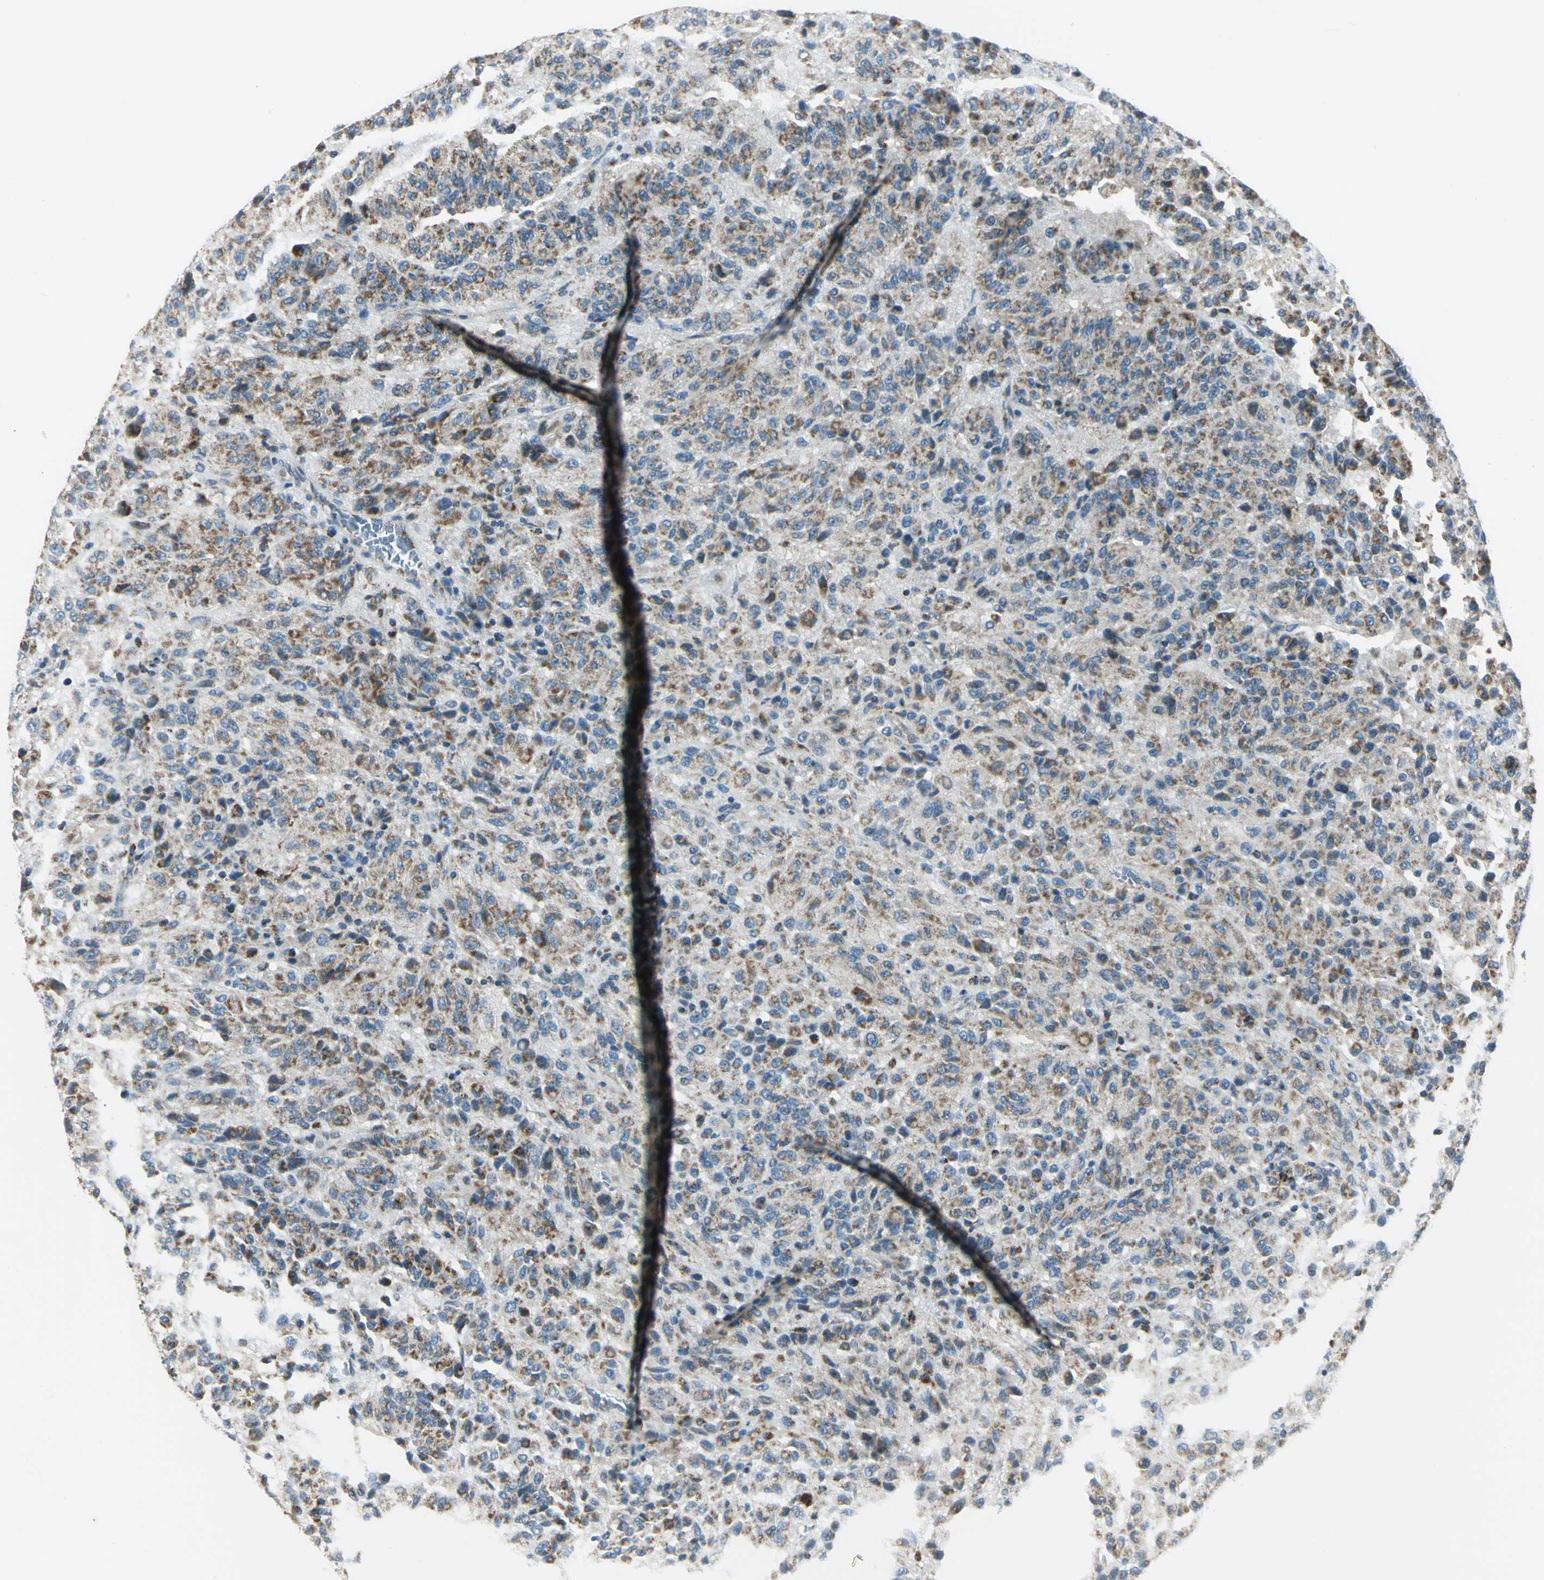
{"staining": {"intensity": "moderate", "quantity": ">75%", "location": "cytoplasmic/membranous"}, "tissue": "melanoma", "cell_type": "Tumor cells", "image_type": "cancer", "snomed": [{"axis": "morphology", "description": "Malignant melanoma, Metastatic site"}, {"axis": "topography", "description": "Lung"}], "caption": "Approximately >75% of tumor cells in melanoma show moderate cytoplasmic/membranous protein expression as visualized by brown immunohistochemical staining.", "gene": "ACADM", "patient": {"sex": "male", "age": 64}}